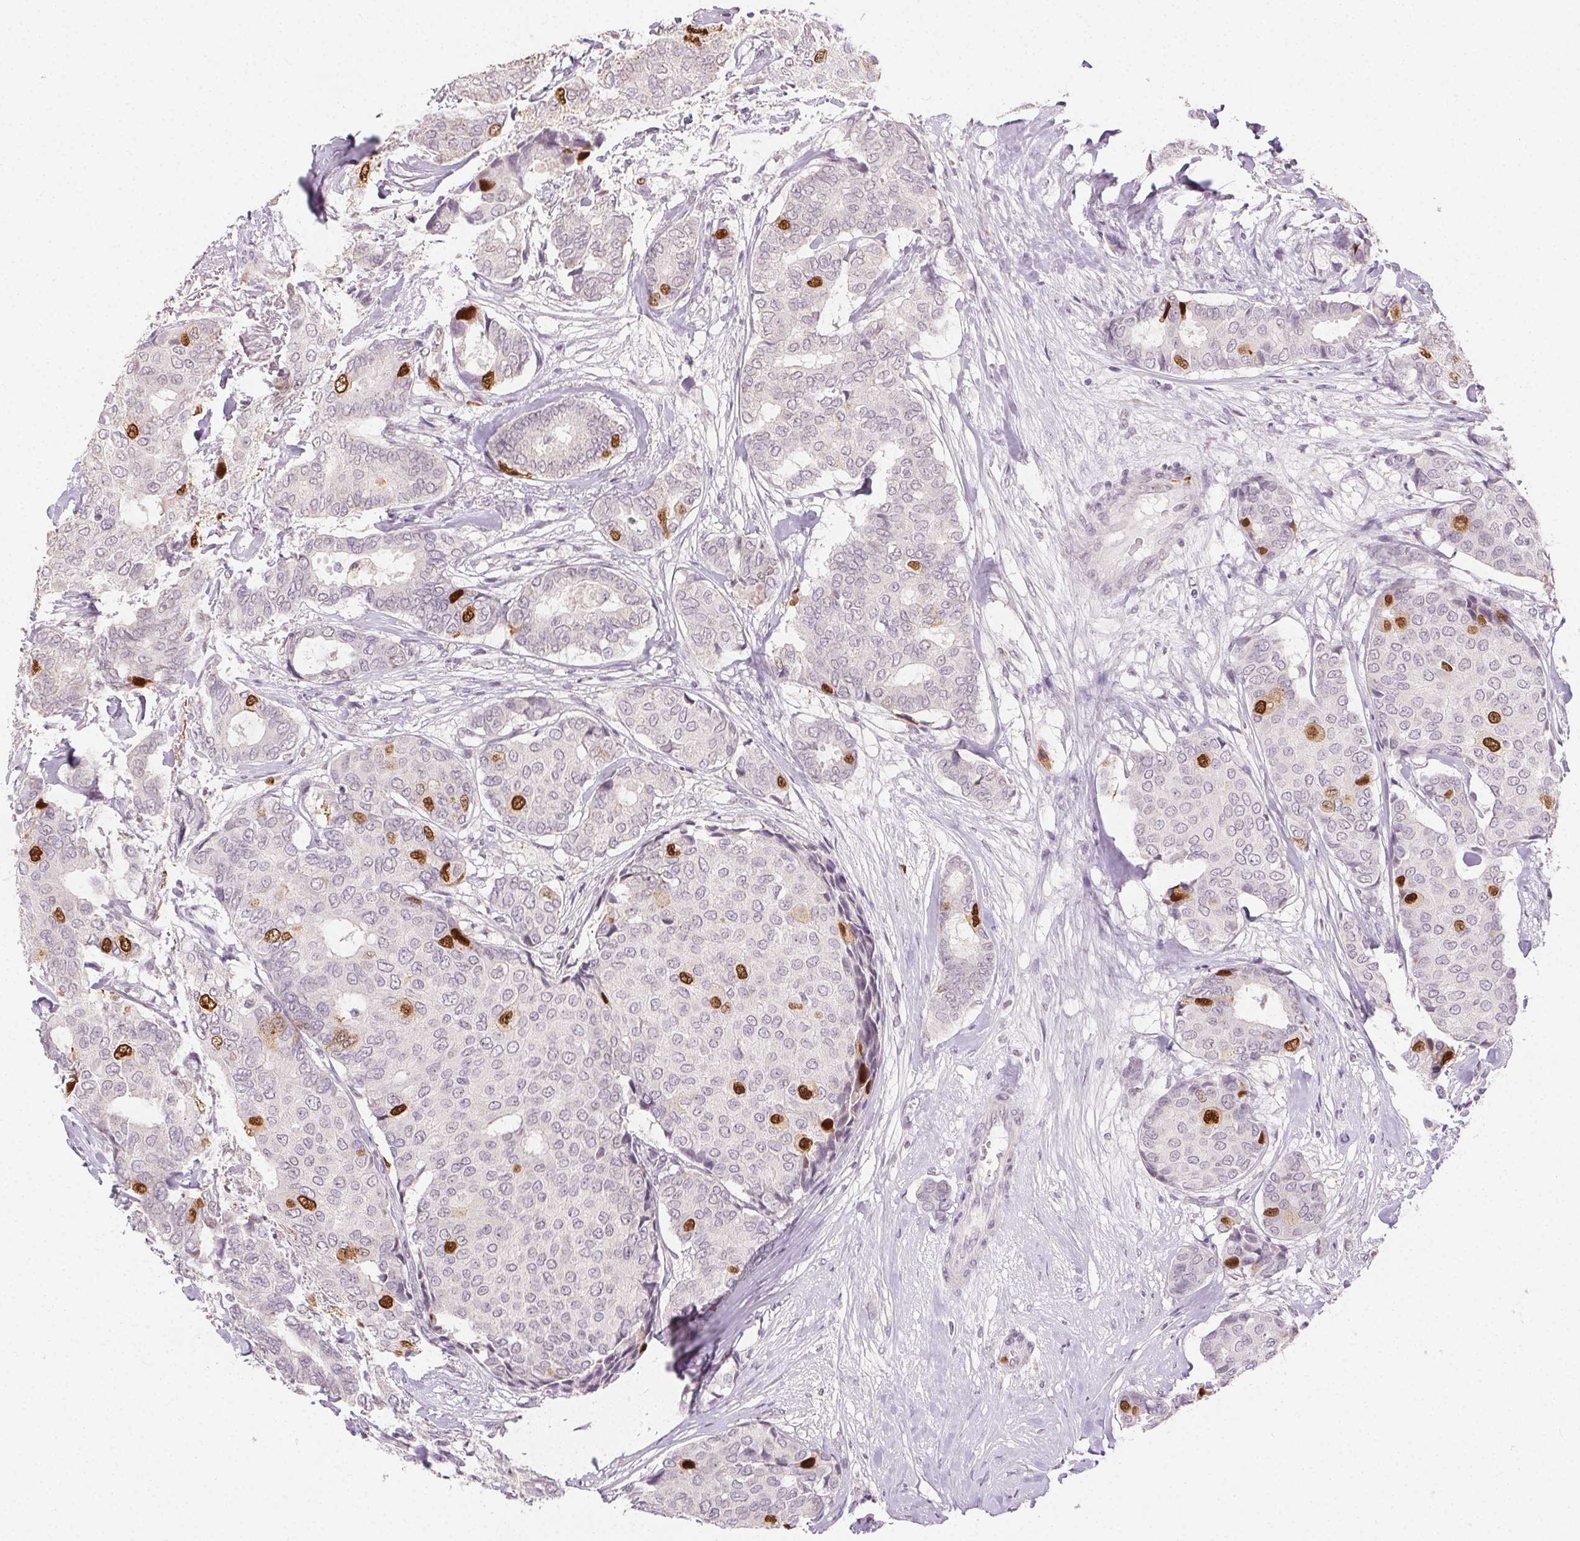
{"staining": {"intensity": "moderate", "quantity": "<25%", "location": "nuclear"}, "tissue": "breast cancer", "cell_type": "Tumor cells", "image_type": "cancer", "snomed": [{"axis": "morphology", "description": "Duct carcinoma"}, {"axis": "topography", "description": "Breast"}], "caption": "Invasive ductal carcinoma (breast) tissue exhibits moderate nuclear expression in about <25% of tumor cells, visualized by immunohistochemistry.", "gene": "ANLN", "patient": {"sex": "female", "age": 75}}